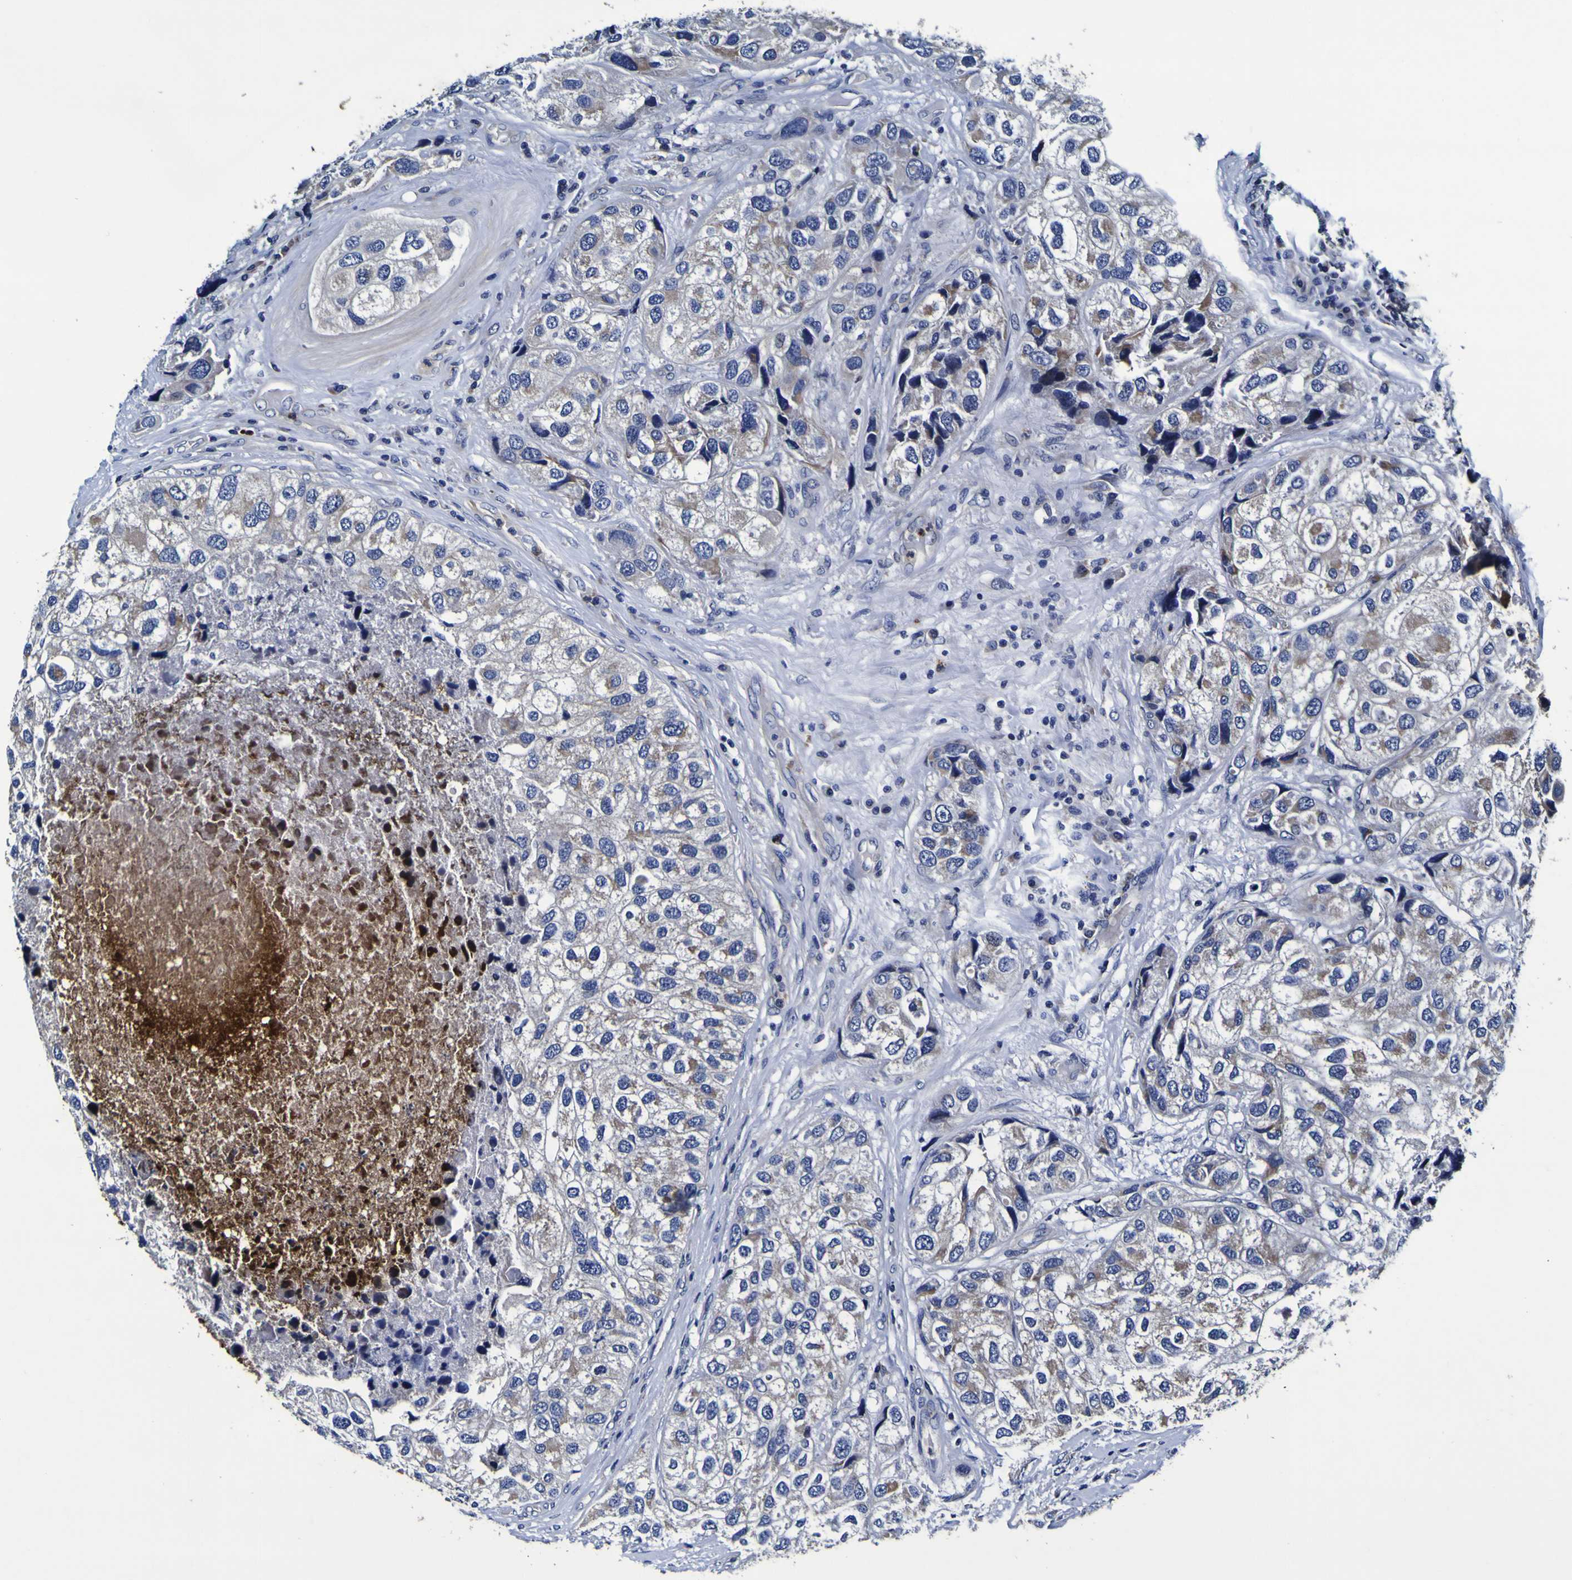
{"staining": {"intensity": "negative", "quantity": "none", "location": "none"}, "tissue": "urothelial cancer", "cell_type": "Tumor cells", "image_type": "cancer", "snomed": [{"axis": "morphology", "description": "Urothelial carcinoma, High grade"}, {"axis": "topography", "description": "Urinary bladder"}], "caption": "Urothelial cancer stained for a protein using IHC reveals no positivity tumor cells.", "gene": "PANK4", "patient": {"sex": "female", "age": 64}}